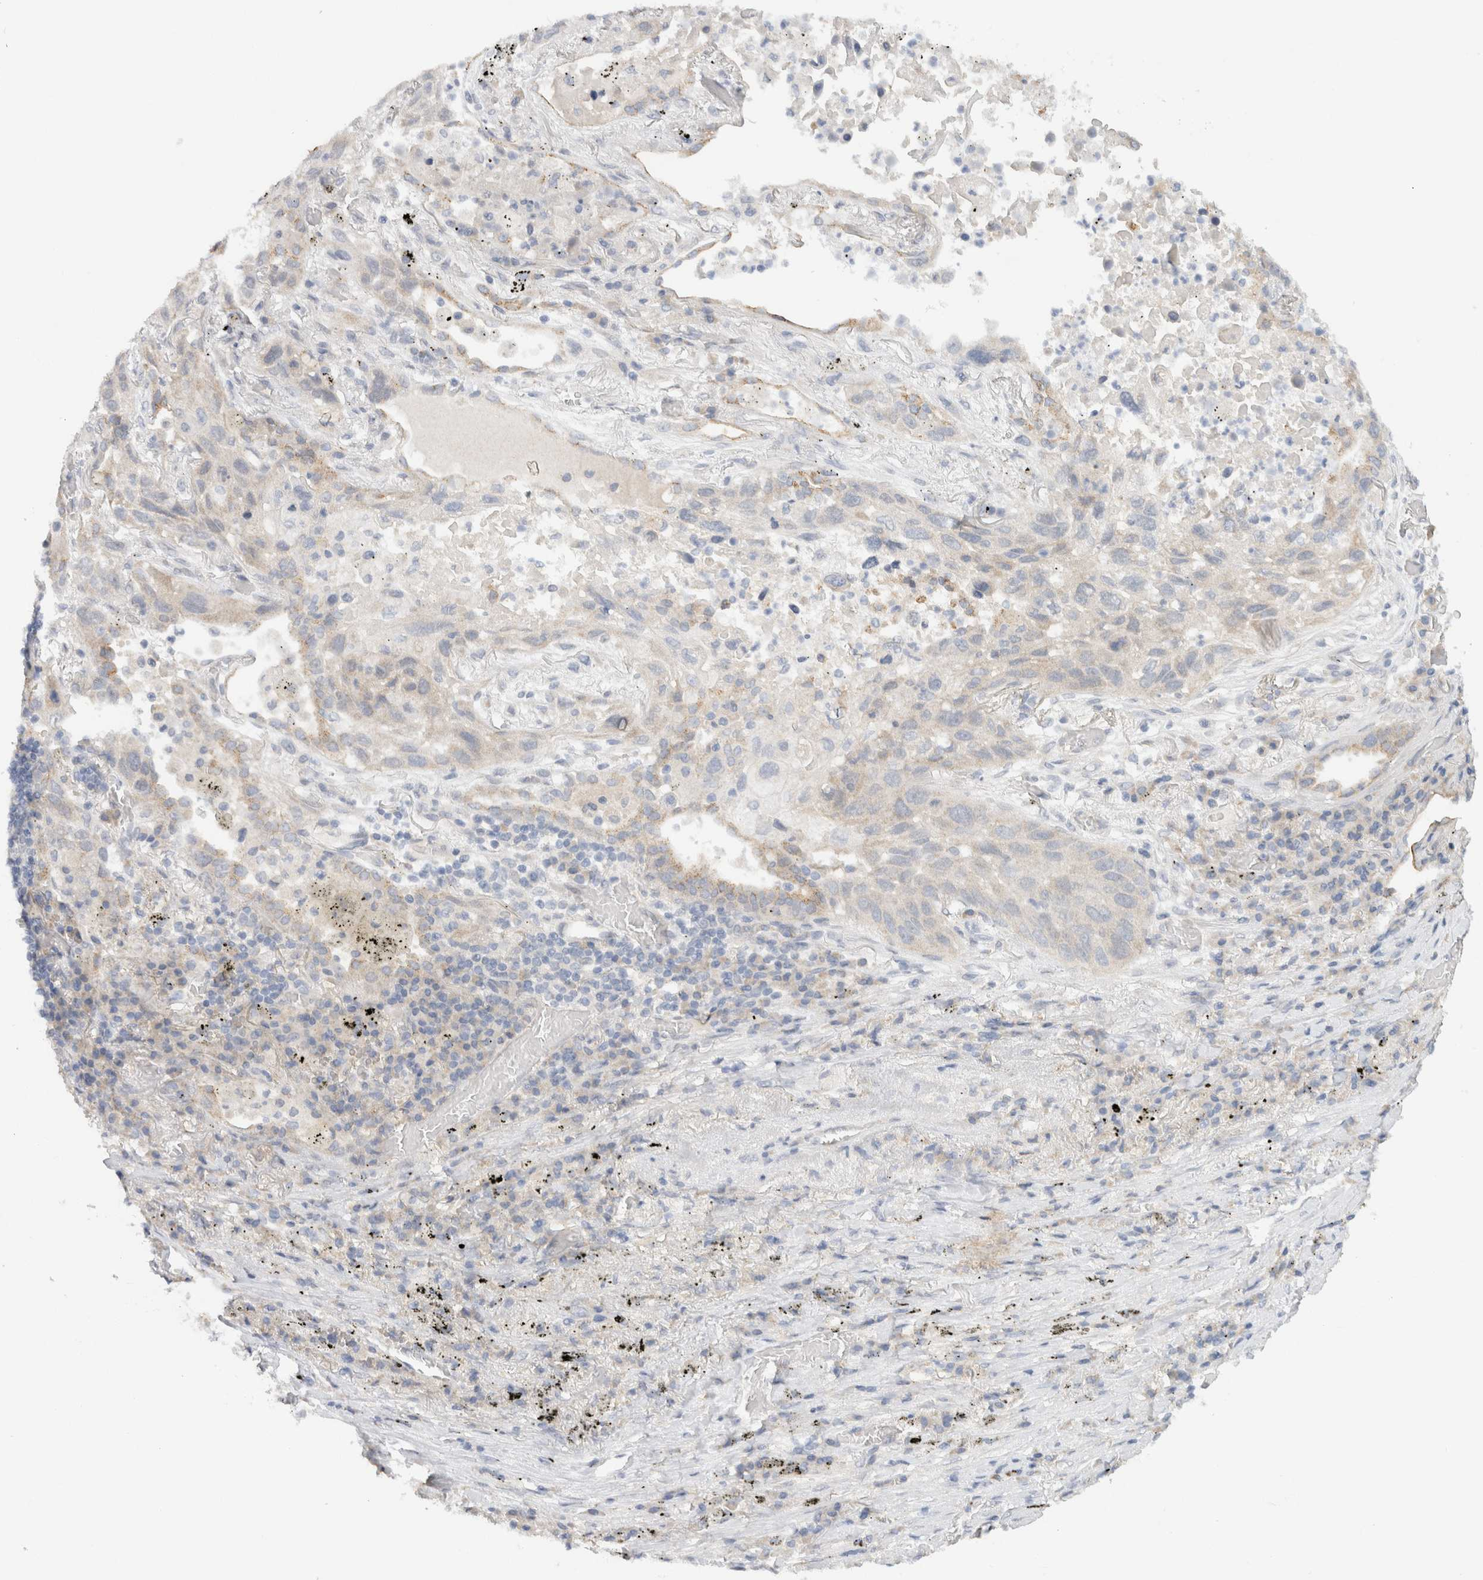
{"staining": {"intensity": "negative", "quantity": "none", "location": "none"}, "tissue": "lung cancer", "cell_type": "Tumor cells", "image_type": "cancer", "snomed": [{"axis": "morphology", "description": "Squamous cell carcinoma, NOS"}, {"axis": "topography", "description": "Lung"}], "caption": "An image of lung squamous cell carcinoma stained for a protein exhibits no brown staining in tumor cells.", "gene": "CHRM4", "patient": {"sex": "male", "age": 57}}